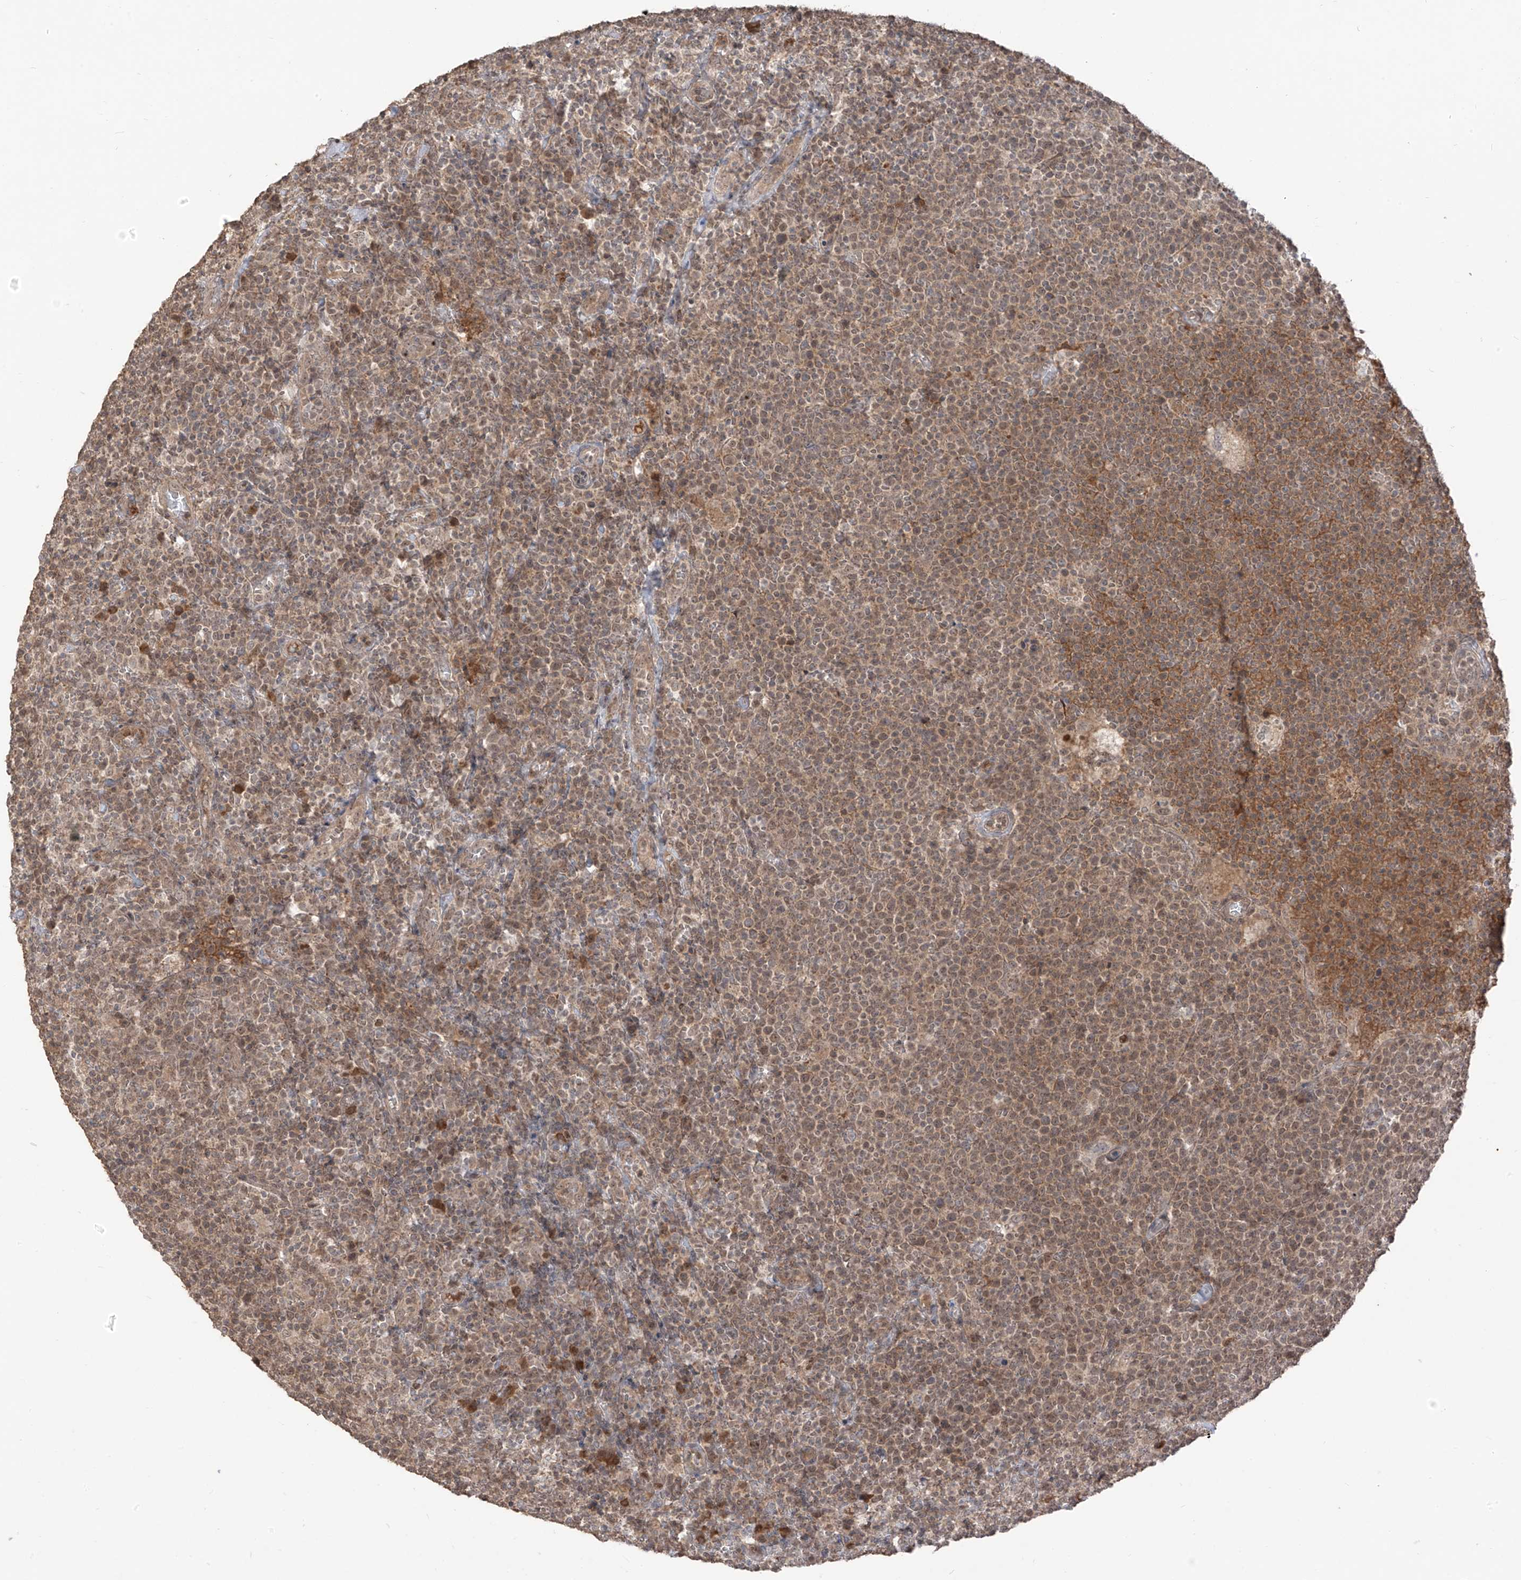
{"staining": {"intensity": "moderate", "quantity": ">75%", "location": "cytoplasmic/membranous"}, "tissue": "lymphoma", "cell_type": "Tumor cells", "image_type": "cancer", "snomed": [{"axis": "morphology", "description": "Malignant lymphoma, non-Hodgkin's type, High grade"}, {"axis": "topography", "description": "Lymph node"}], "caption": "Immunohistochemistry (IHC) image of human malignant lymphoma, non-Hodgkin's type (high-grade) stained for a protein (brown), which reveals medium levels of moderate cytoplasmic/membranous expression in about >75% of tumor cells.", "gene": "COLGALT2", "patient": {"sex": "male", "age": 61}}